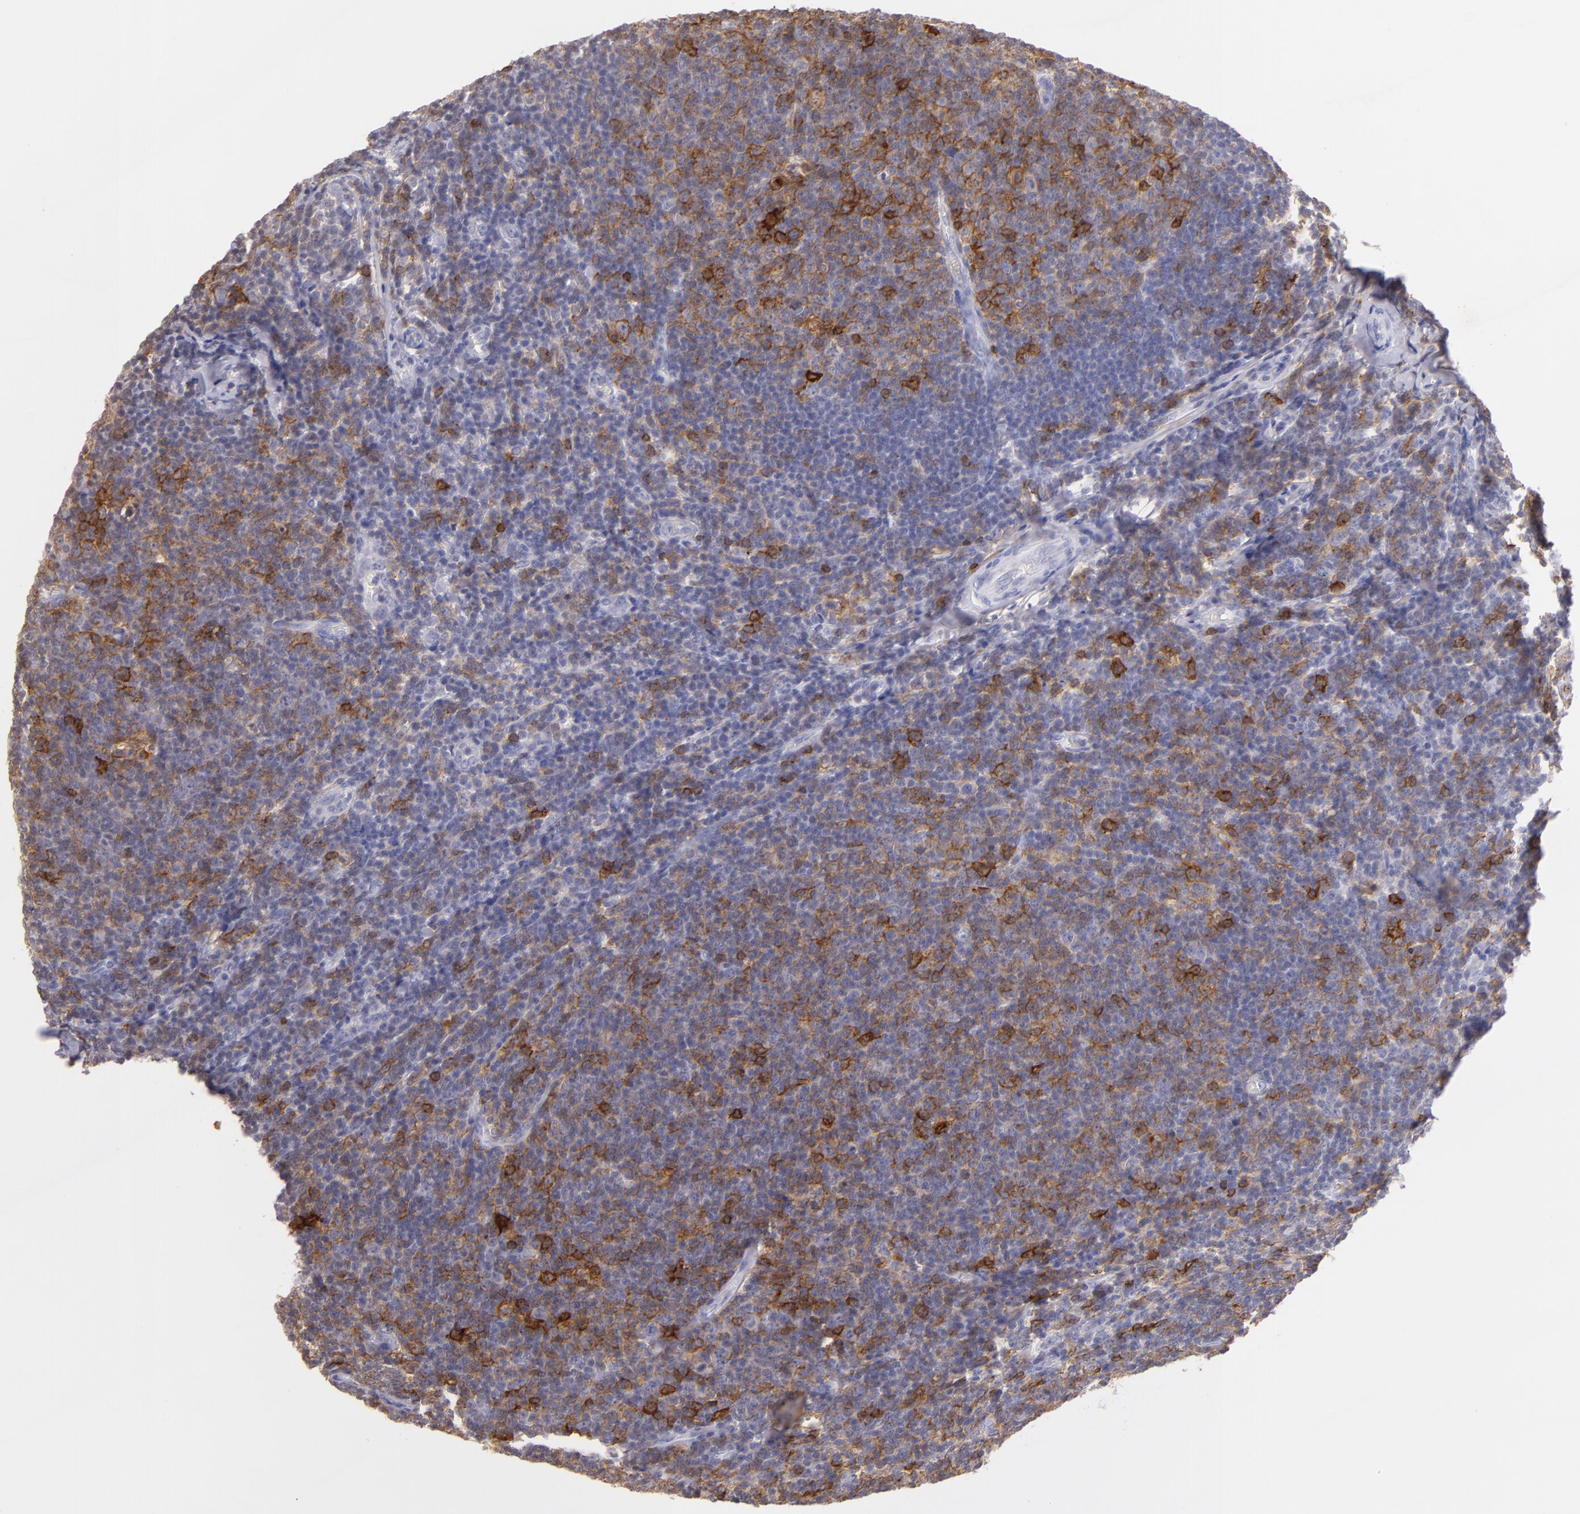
{"staining": {"intensity": "moderate", "quantity": "25%-75%", "location": "cytoplasmic/membranous"}, "tissue": "lymphoma", "cell_type": "Tumor cells", "image_type": "cancer", "snomed": [{"axis": "morphology", "description": "Malignant lymphoma, non-Hodgkin's type, Low grade"}, {"axis": "topography", "description": "Lymph node"}], "caption": "Immunohistochemical staining of human lymphoma exhibits moderate cytoplasmic/membranous protein positivity in about 25%-75% of tumor cells.", "gene": "IL2RA", "patient": {"sex": "male", "age": 74}}